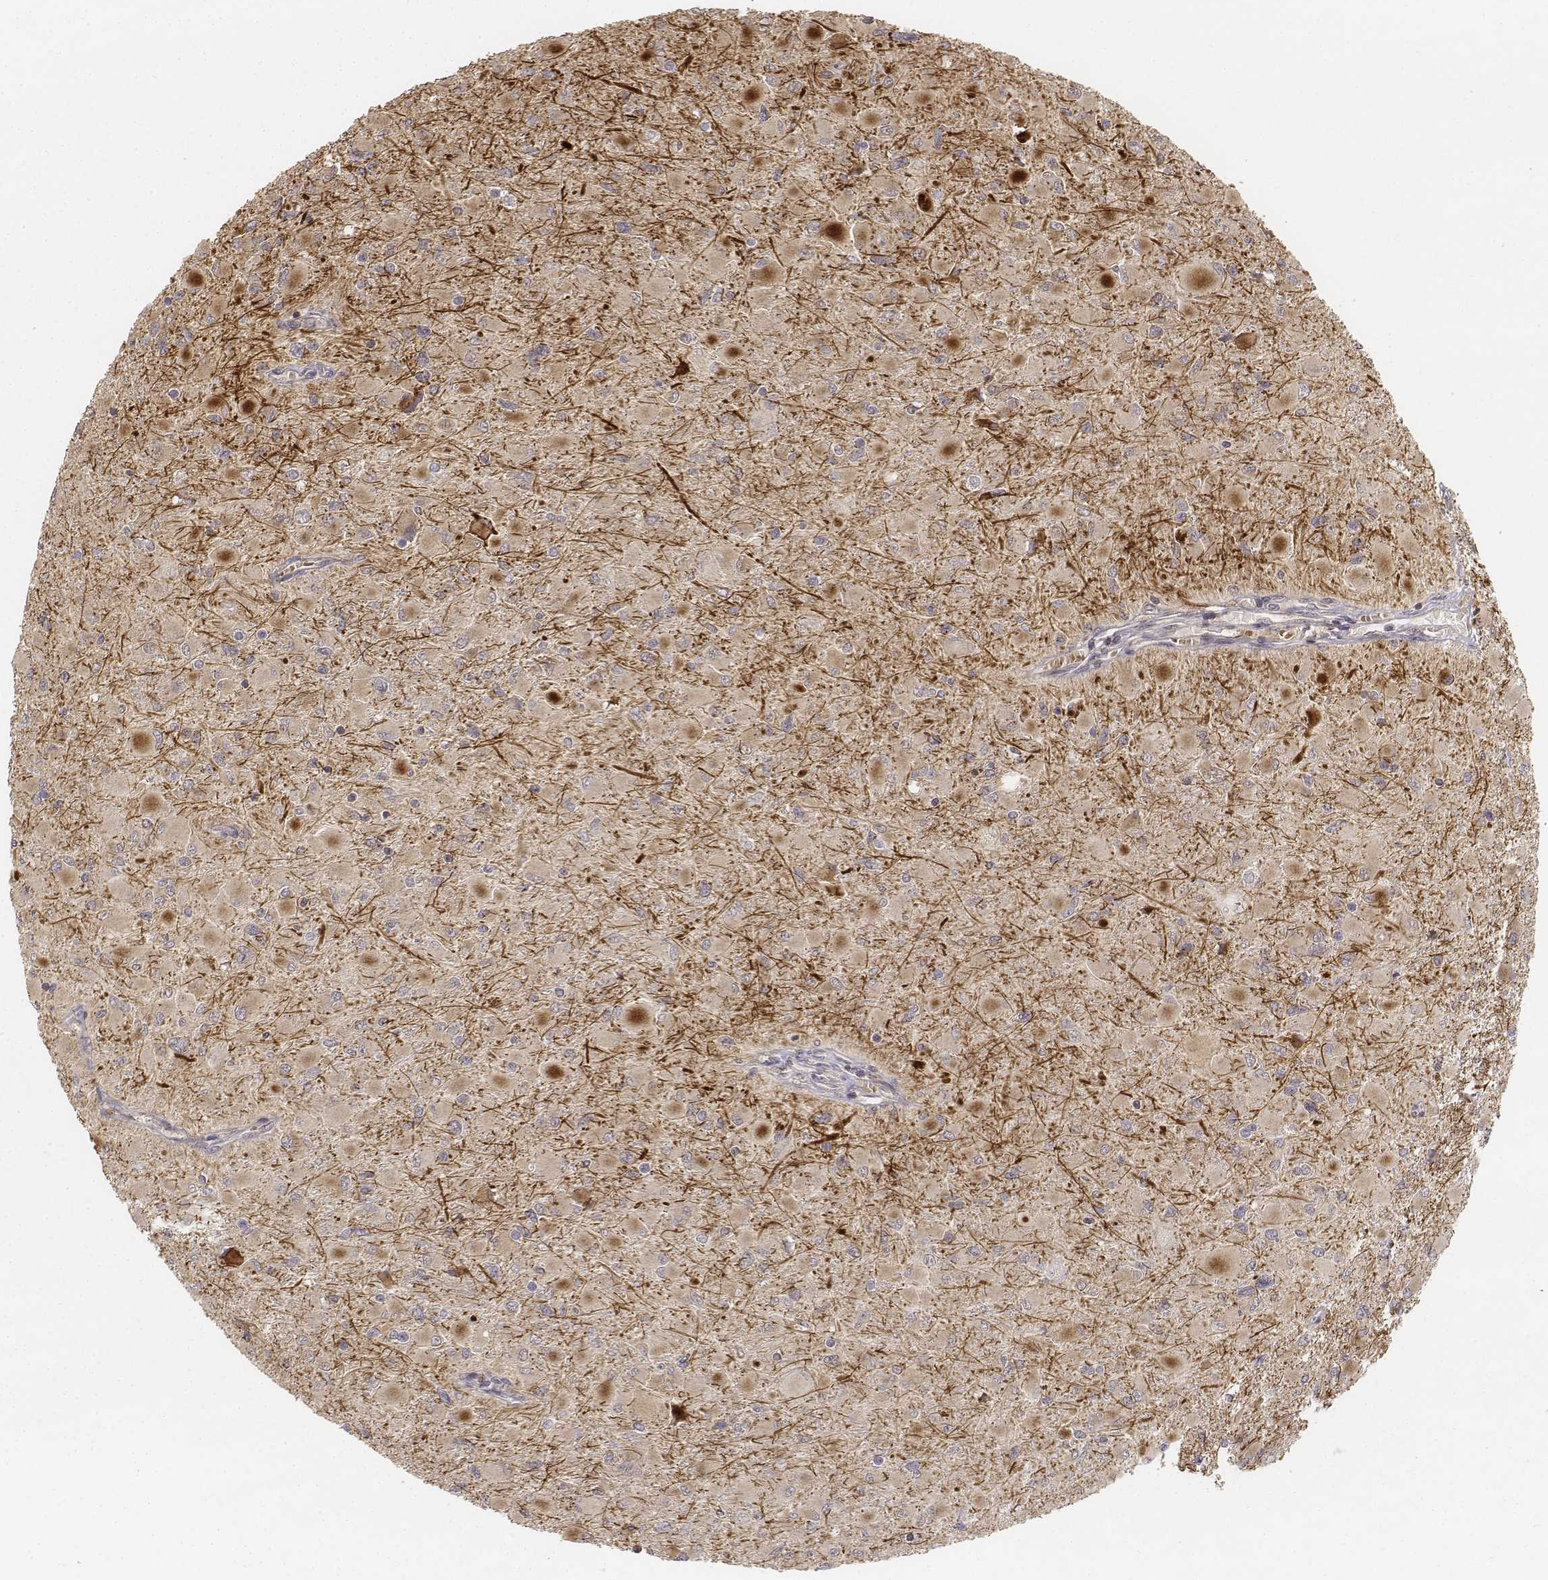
{"staining": {"intensity": "weak", "quantity": "25%-75%", "location": "cytoplasmic/membranous"}, "tissue": "glioma", "cell_type": "Tumor cells", "image_type": "cancer", "snomed": [{"axis": "morphology", "description": "Glioma, malignant, High grade"}, {"axis": "topography", "description": "Cerebral cortex"}], "caption": "Malignant glioma (high-grade) stained with immunohistochemistry reveals weak cytoplasmic/membranous positivity in about 25%-75% of tumor cells. (Brightfield microscopy of DAB IHC at high magnification).", "gene": "FBXO21", "patient": {"sex": "female", "age": 36}}